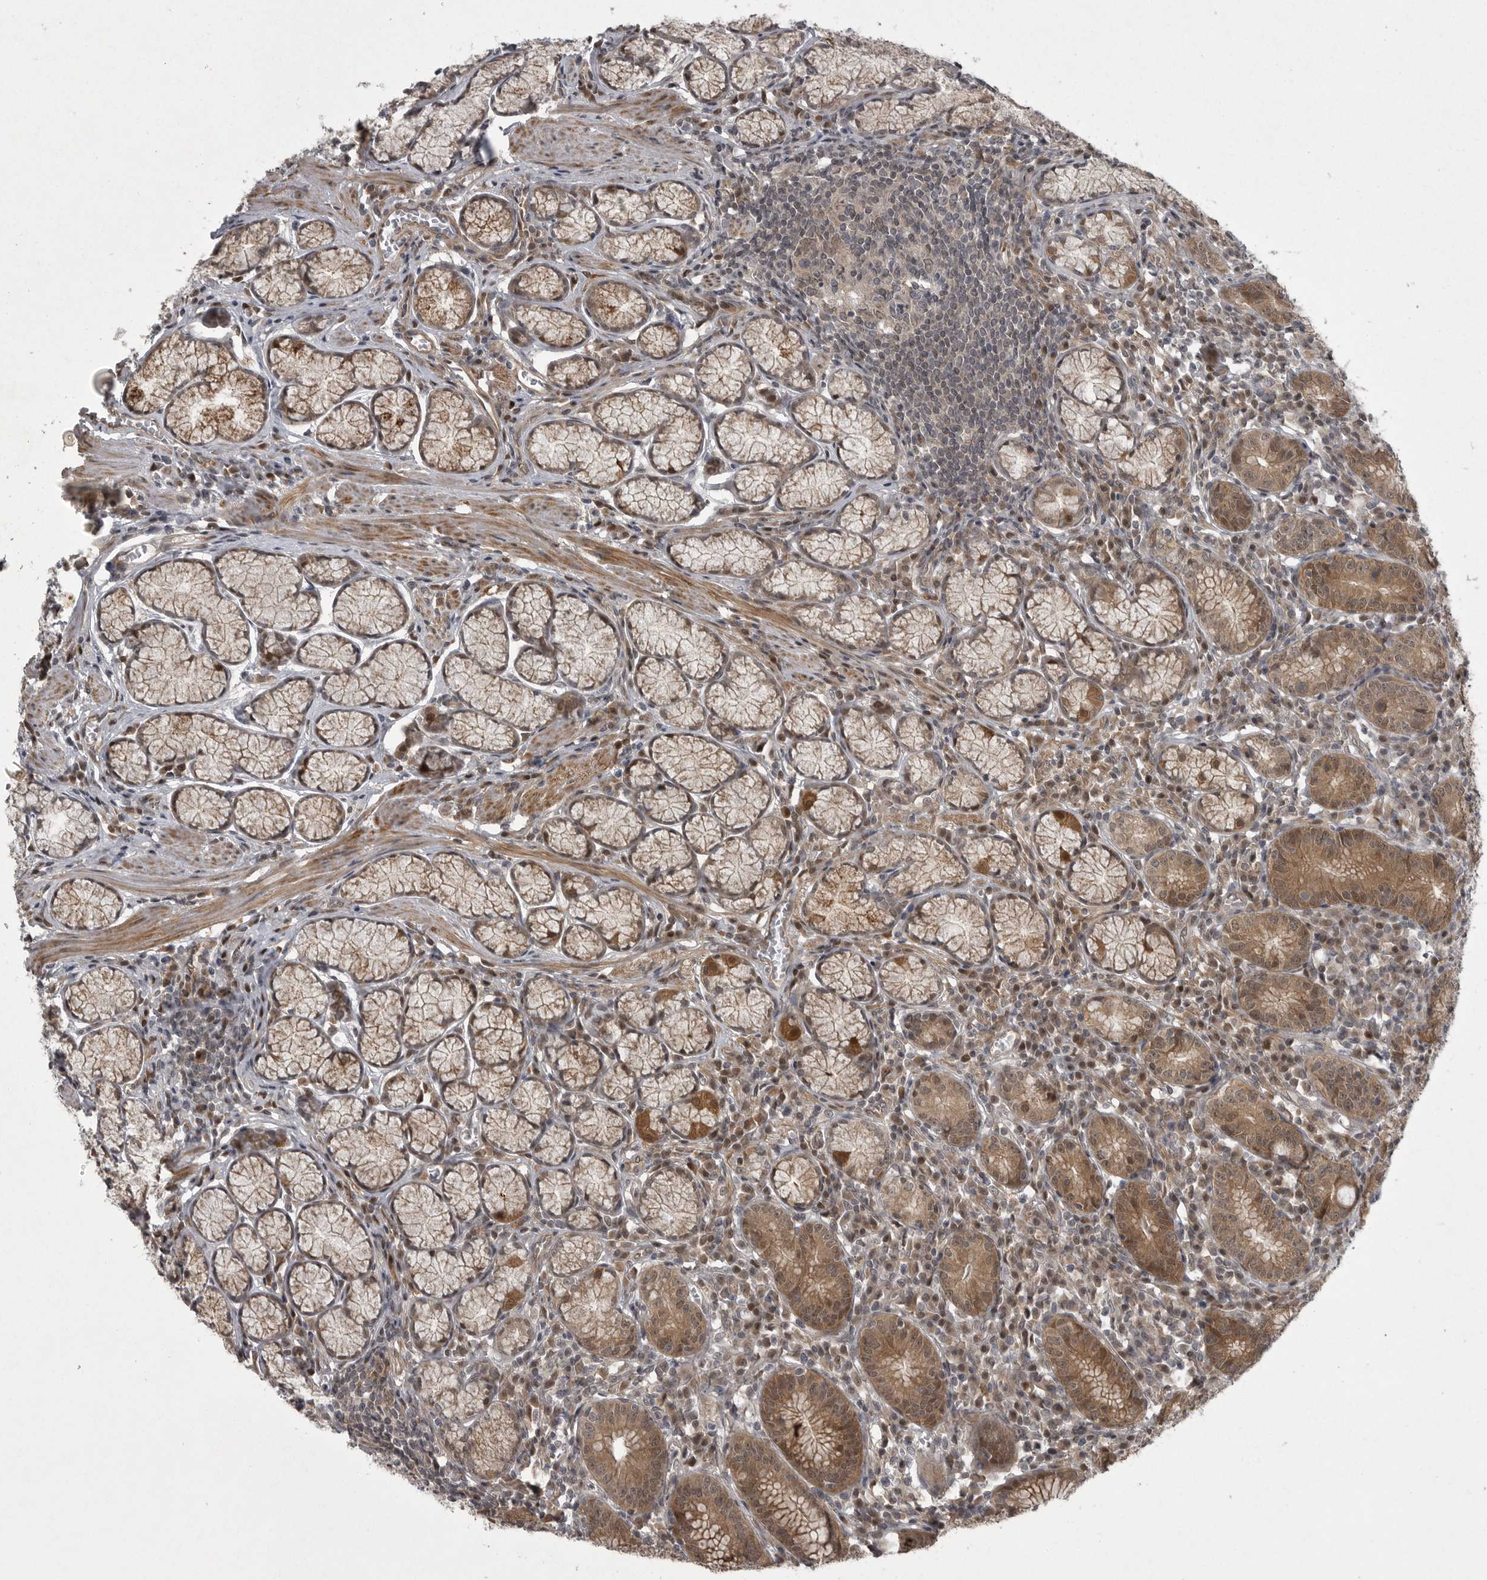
{"staining": {"intensity": "moderate", "quantity": ">75%", "location": "cytoplasmic/membranous"}, "tissue": "stomach", "cell_type": "Glandular cells", "image_type": "normal", "snomed": [{"axis": "morphology", "description": "Normal tissue, NOS"}, {"axis": "topography", "description": "Stomach"}], "caption": "Moderate cytoplasmic/membranous staining for a protein is identified in approximately >75% of glandular cells of normal stomach using immunohistochemistry.", "gene": "PPP1R9A", "patient": {"sex": "male", "age": 55}}